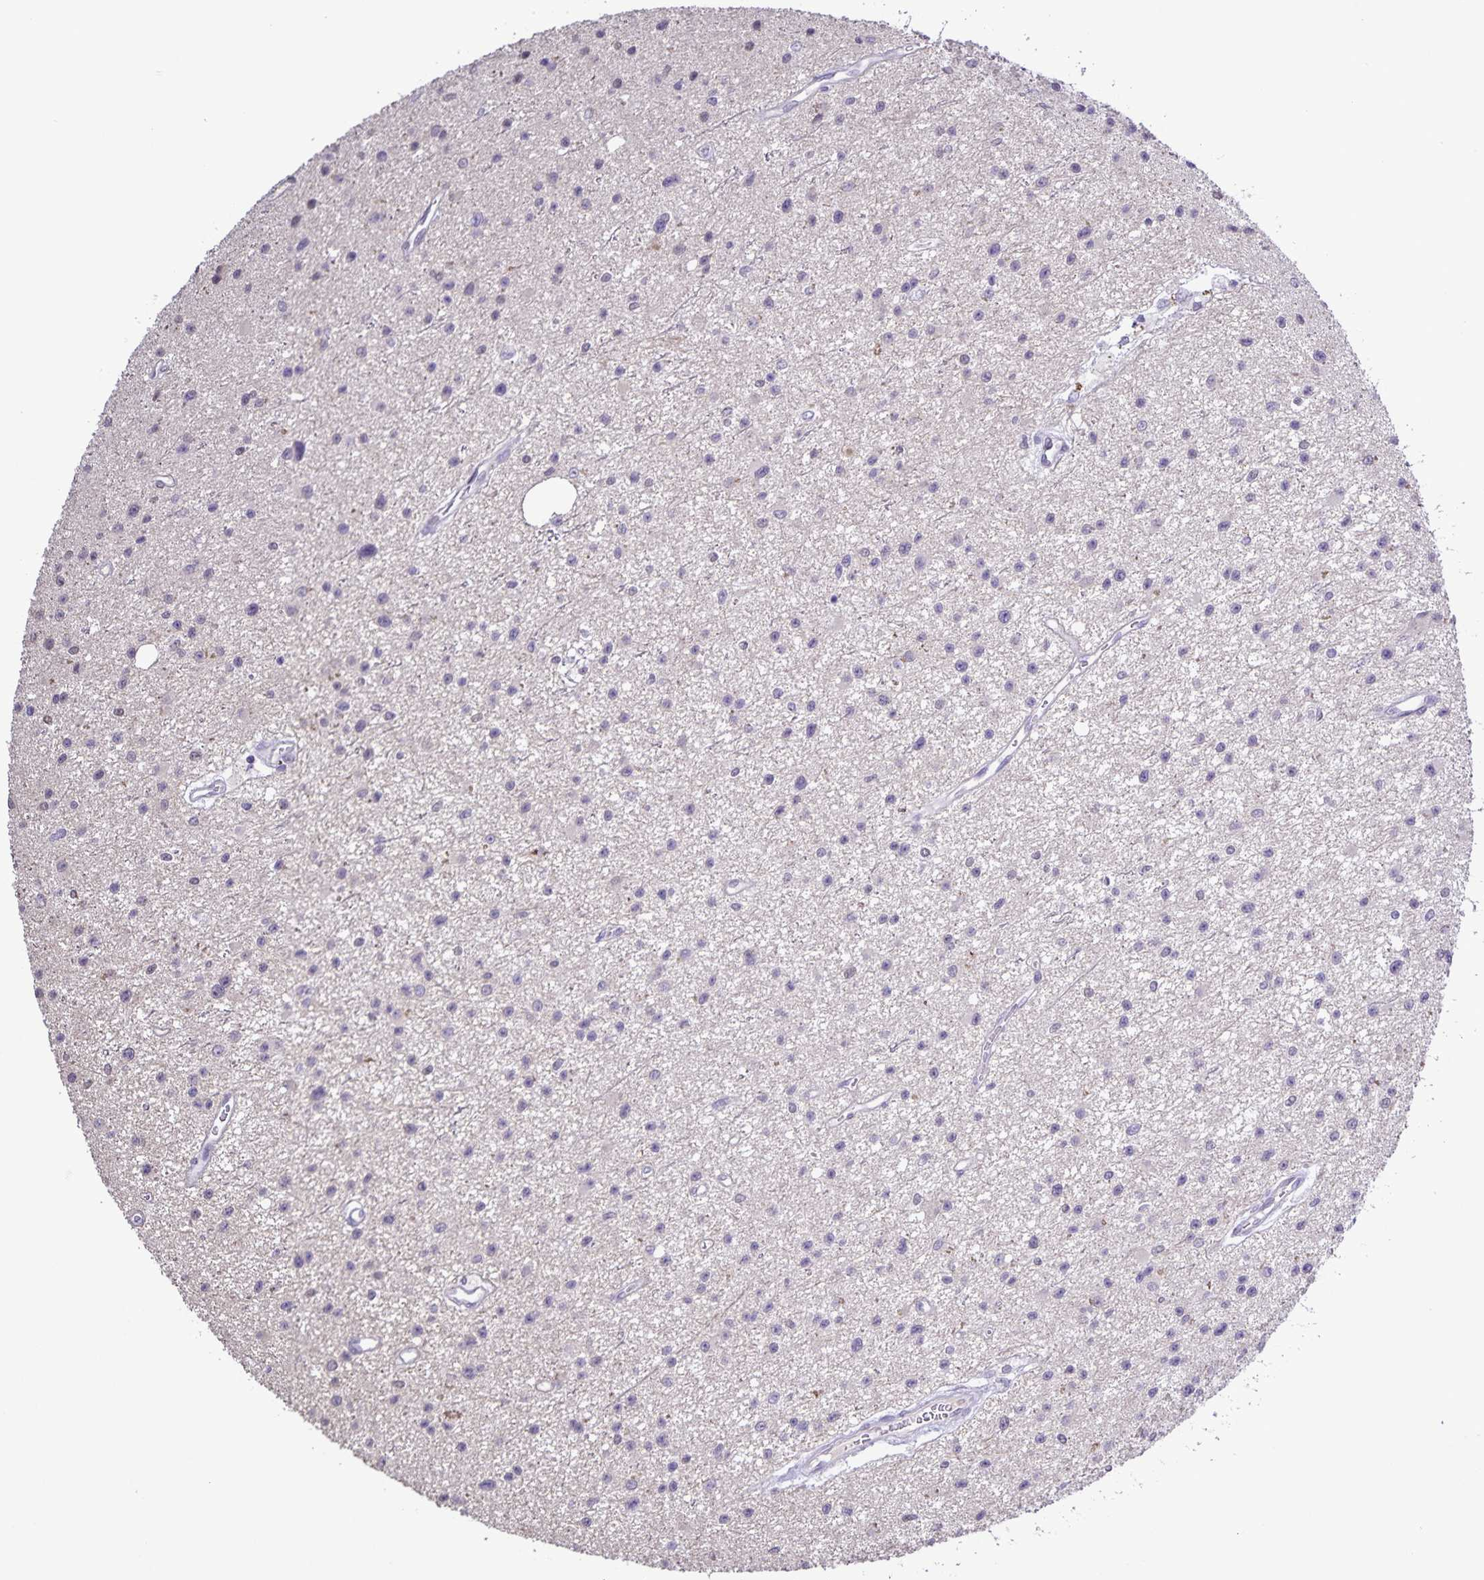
{"staining": {"intensity": "negative", "quantity": "none", "location": "none"}, "tissue": "glioma", "cell_type": "Tumor cells", "image_type": "cancer", "snomed": [{"axis": "morphology", "description": "Glioma, malignant, Low grade"}, {"axis": "topography", "description": "Brain"}], "caption": "Immunohistochemistry of glioma shows no positivity in tumor cells. (DAB (3,3'-diaminobenzidine) IHC, high magnification).", "gene": "ONECUT2", "patient": {"sex": "male", "age": 43}}